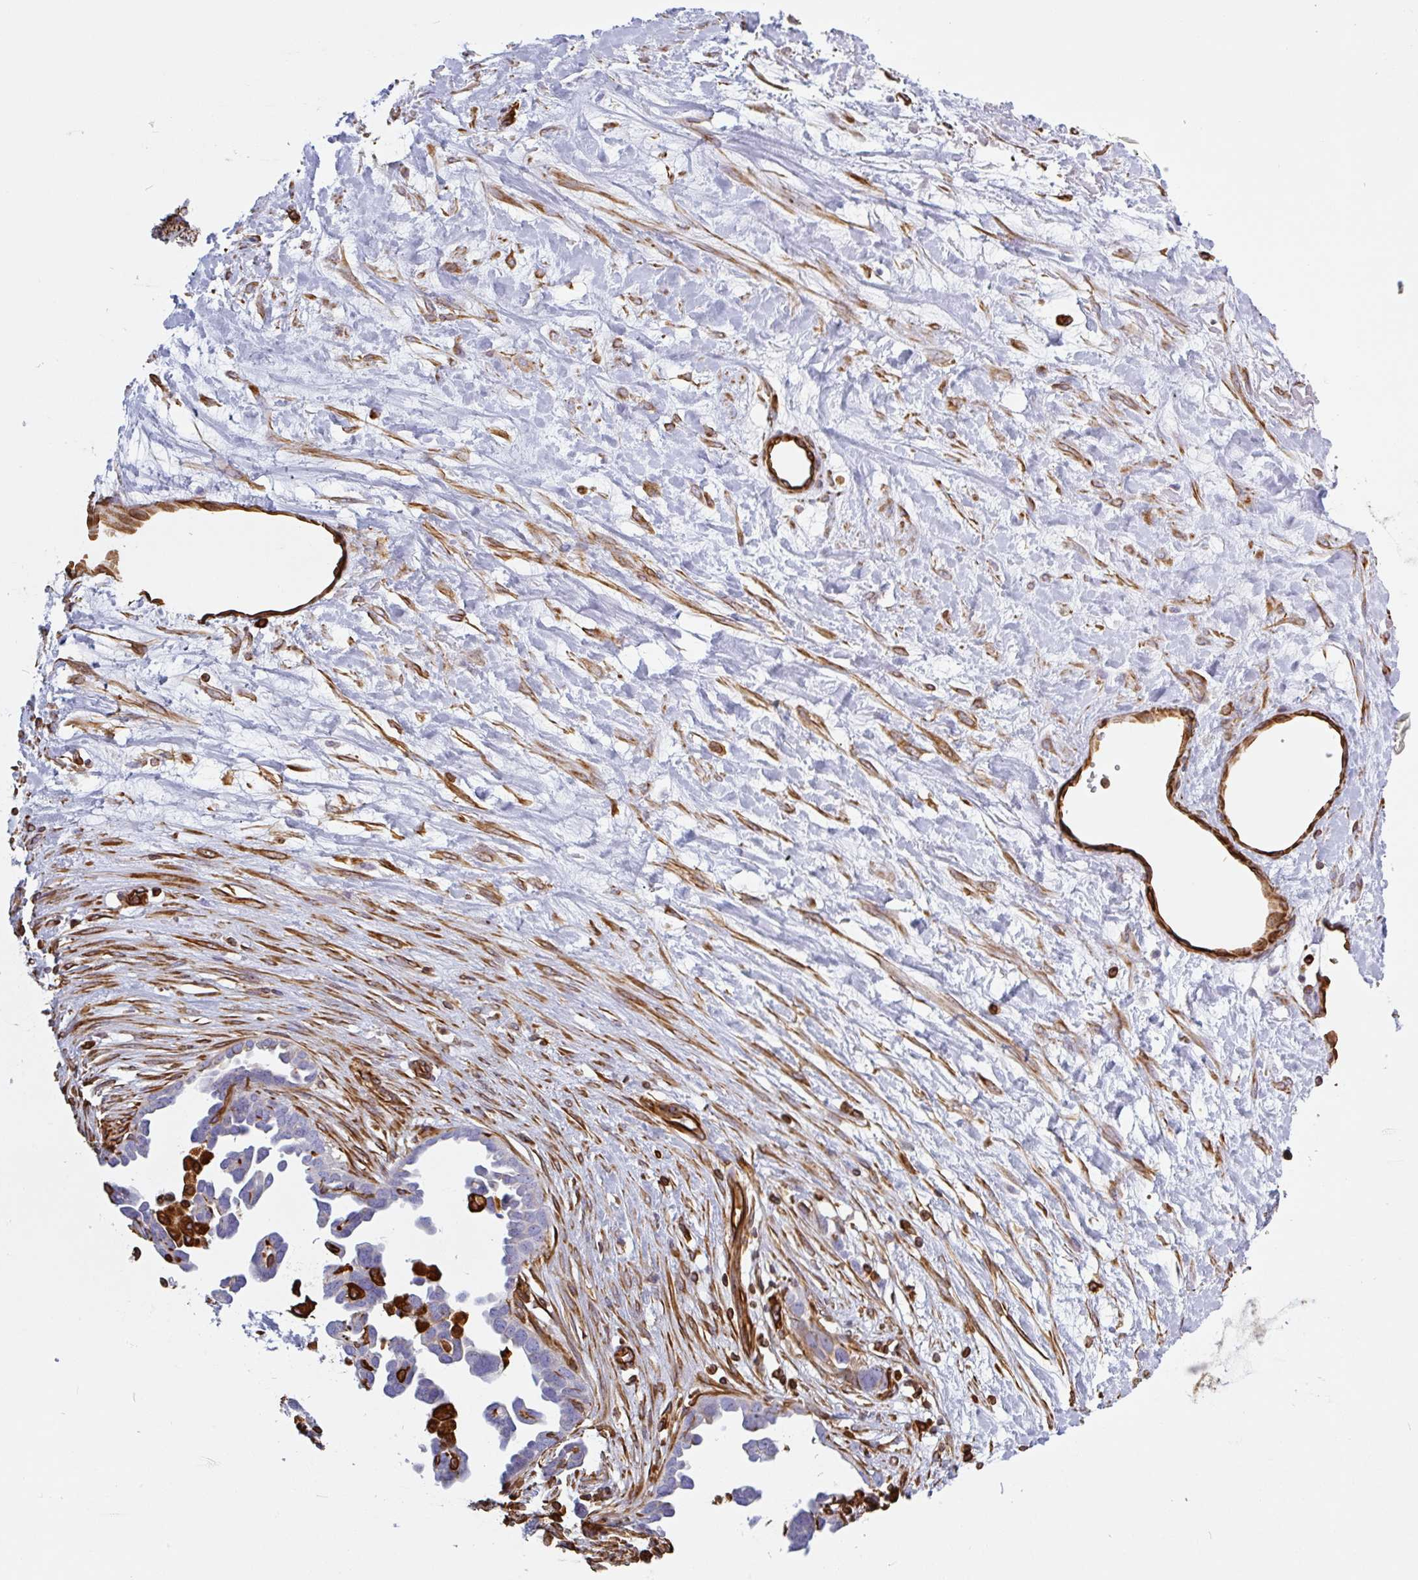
{"staining": {"intensity": "negative", "quantity": "none", "location": "none"}, "tissue": "ovarian cancer", "cell_type": "Tumor cells", "image_type": "cancer", "snomed": [{"axis": "morphology", "description": "Cystadenocarcinoma, serous, NOS"}, {"axis": "topography", "description": "Ovary"}], "caption": "Tumor cells are negative for protein expression in human ovarian cancer (serous cystadenocarcinoma). (Stains: DAB immunohistochemistry (IHC) with hematoxylin counter stain, Microscopy: brightfield microscopy at high magnification).", "gene": "PPFIA1", "patient": {"sex": "female", "age": 54}}